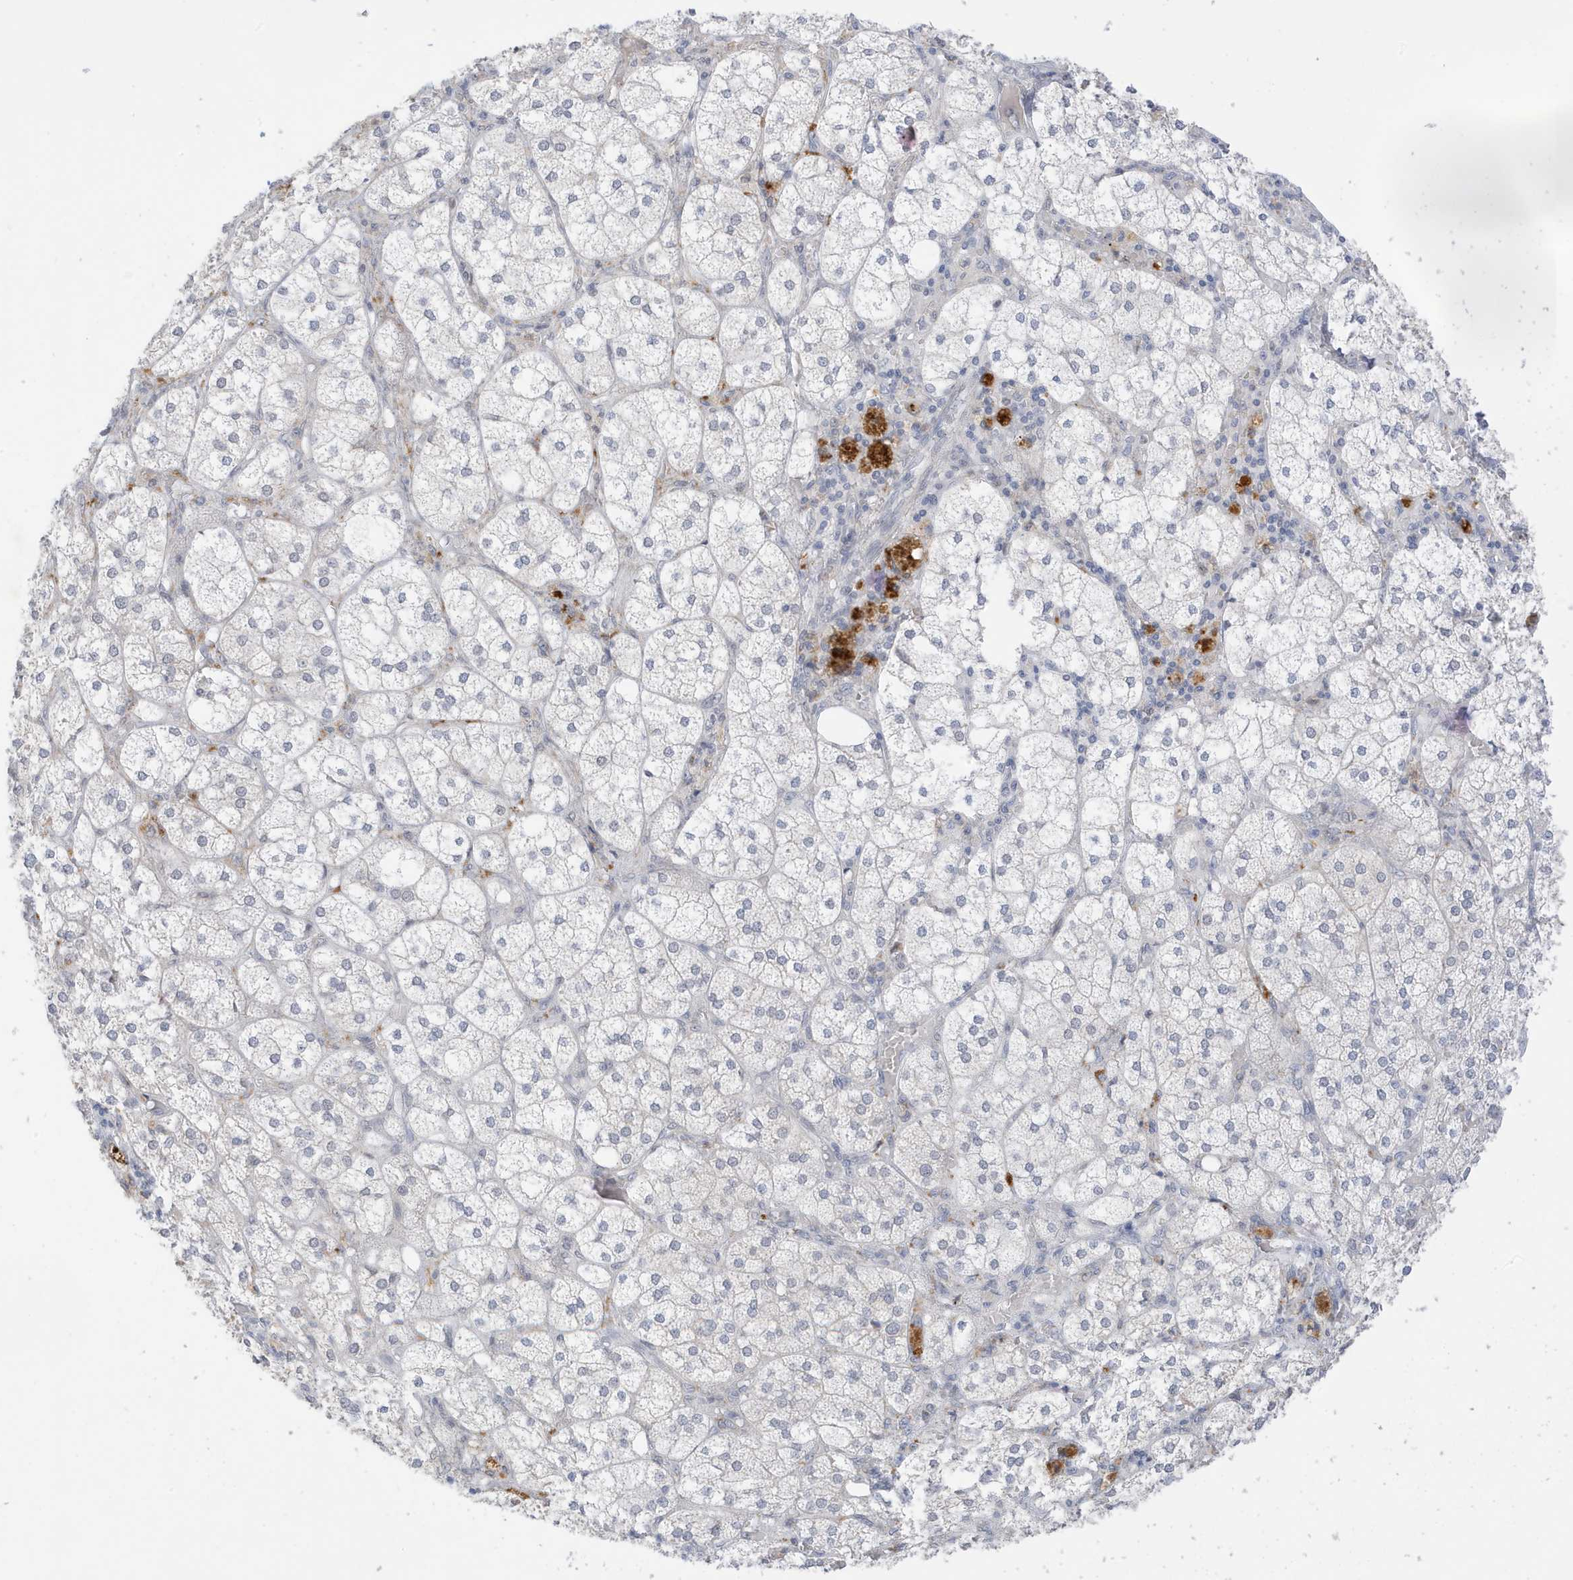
{"staining": {"intensity": "negative", "quantity": "none", "location": "none"}, "tissue": "adrenal gland", "cell_type": "Glandular cells", "image_type": "normal", "snomed": [{"axis": "morphology", "description": "Normal tissue, NOS"}, {"axis": "topography", "description": "Adrenal gland"}], "caption": "Human adrenal gland stained for a protein using immunohistochemistry (IHC) shows no staining in glandular cells.", "gene": "MSL3", "patient": {"sex": "female", "age": 61}}